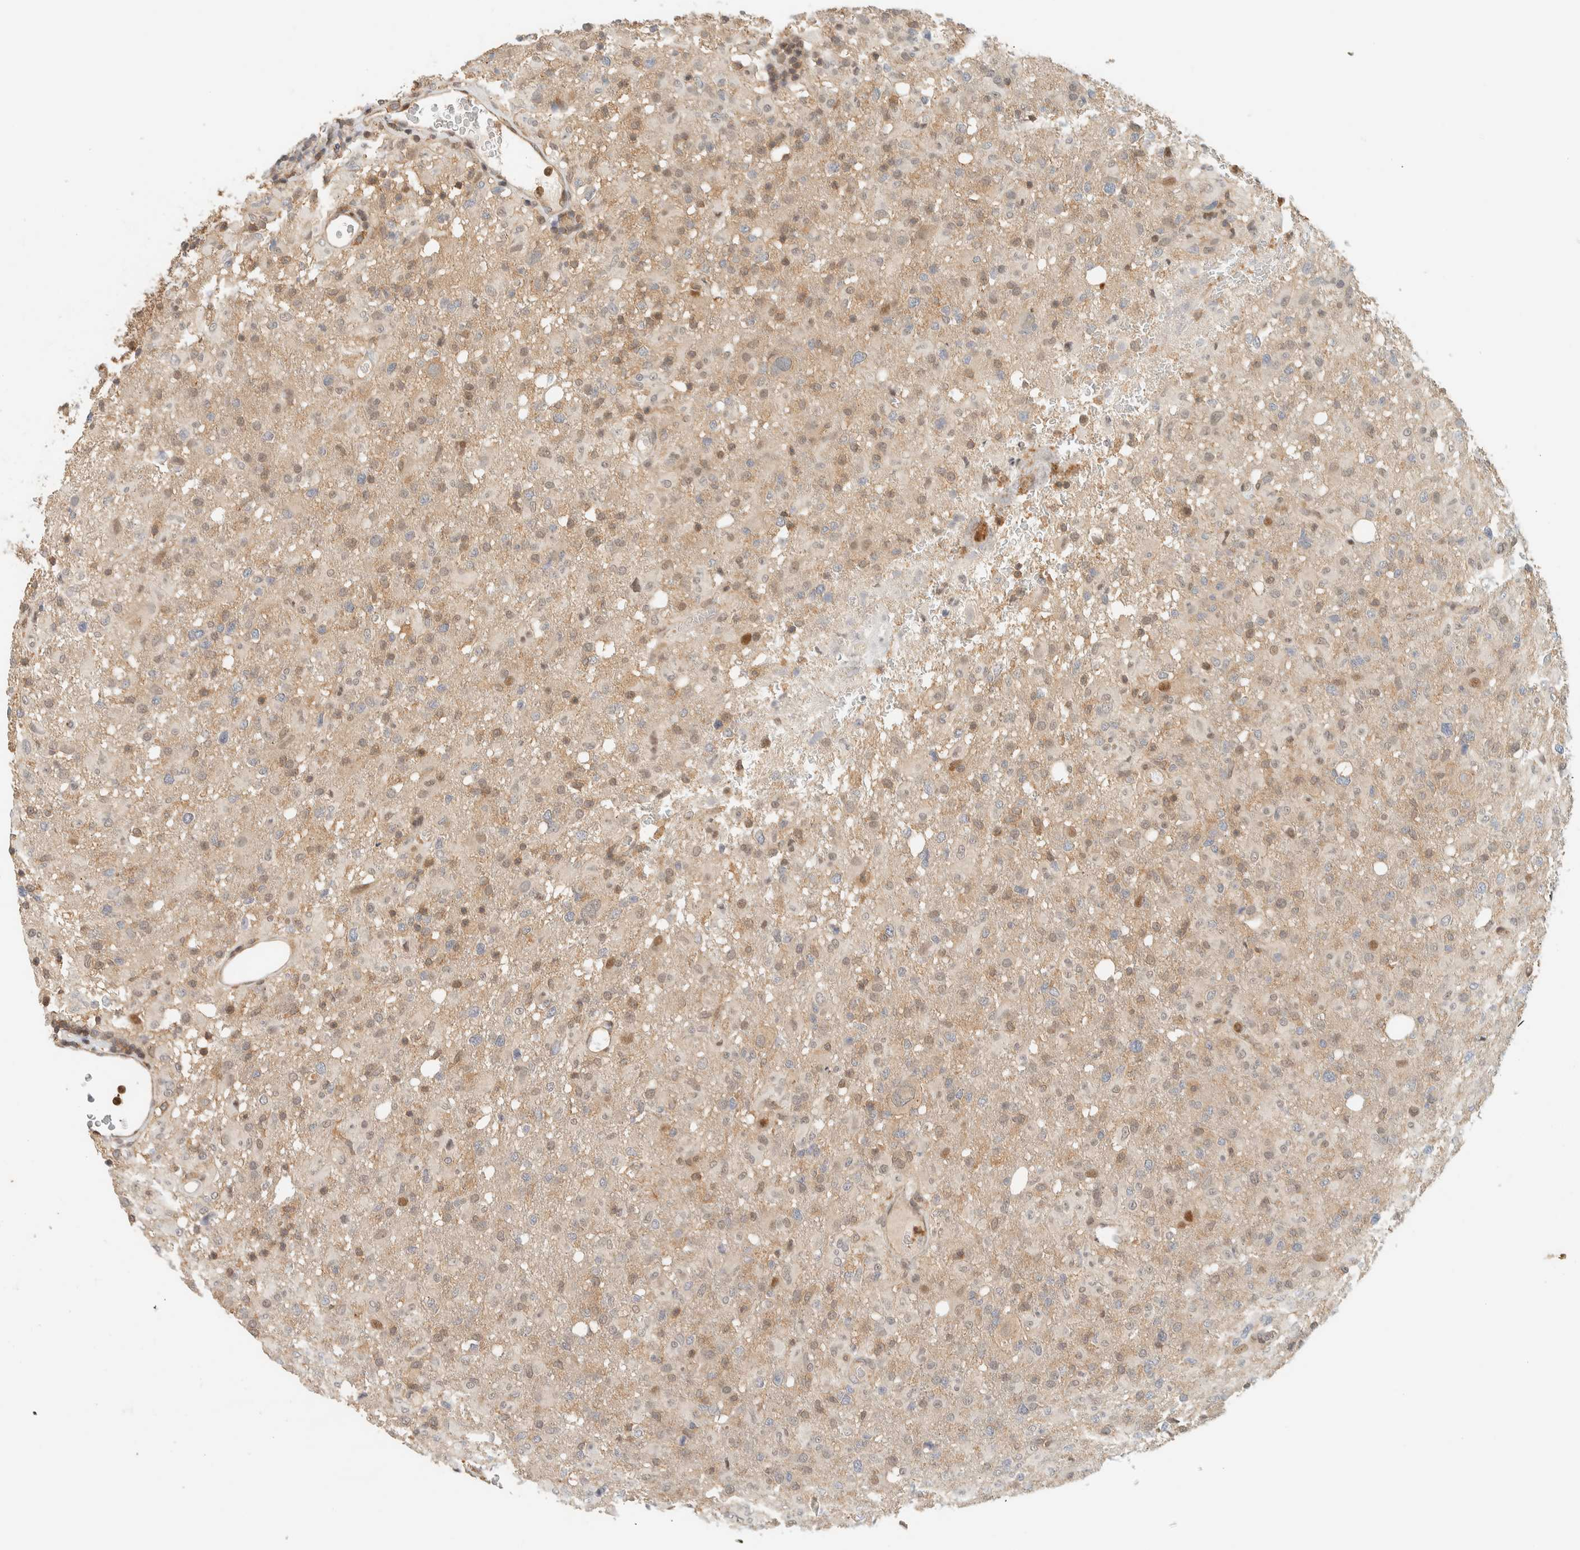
{"staining": {"intensity": "weak", "quantity": ">75%", "location": "cytoplasmic/membranous,nuclear"}, "tissue": "glioma", "cell_type": "Tumor cells", "image_type": "cancer", "snomed": [{"axis": "morphology", "description": "Glioma, malignant, High grade"}, {"axis": "topography", "description": "Brain"}], "caption": "A brown stain highlights weak cytoplasmic/membranous and nuclear expression of a protein in human glioma tumor cells. Immunohistochemistry (ihc) stains the protein of interest in brown and the nuclei are stained blue.", "gene": "ARFGEF1", "patient": {"sex": "female", "age": 57}}